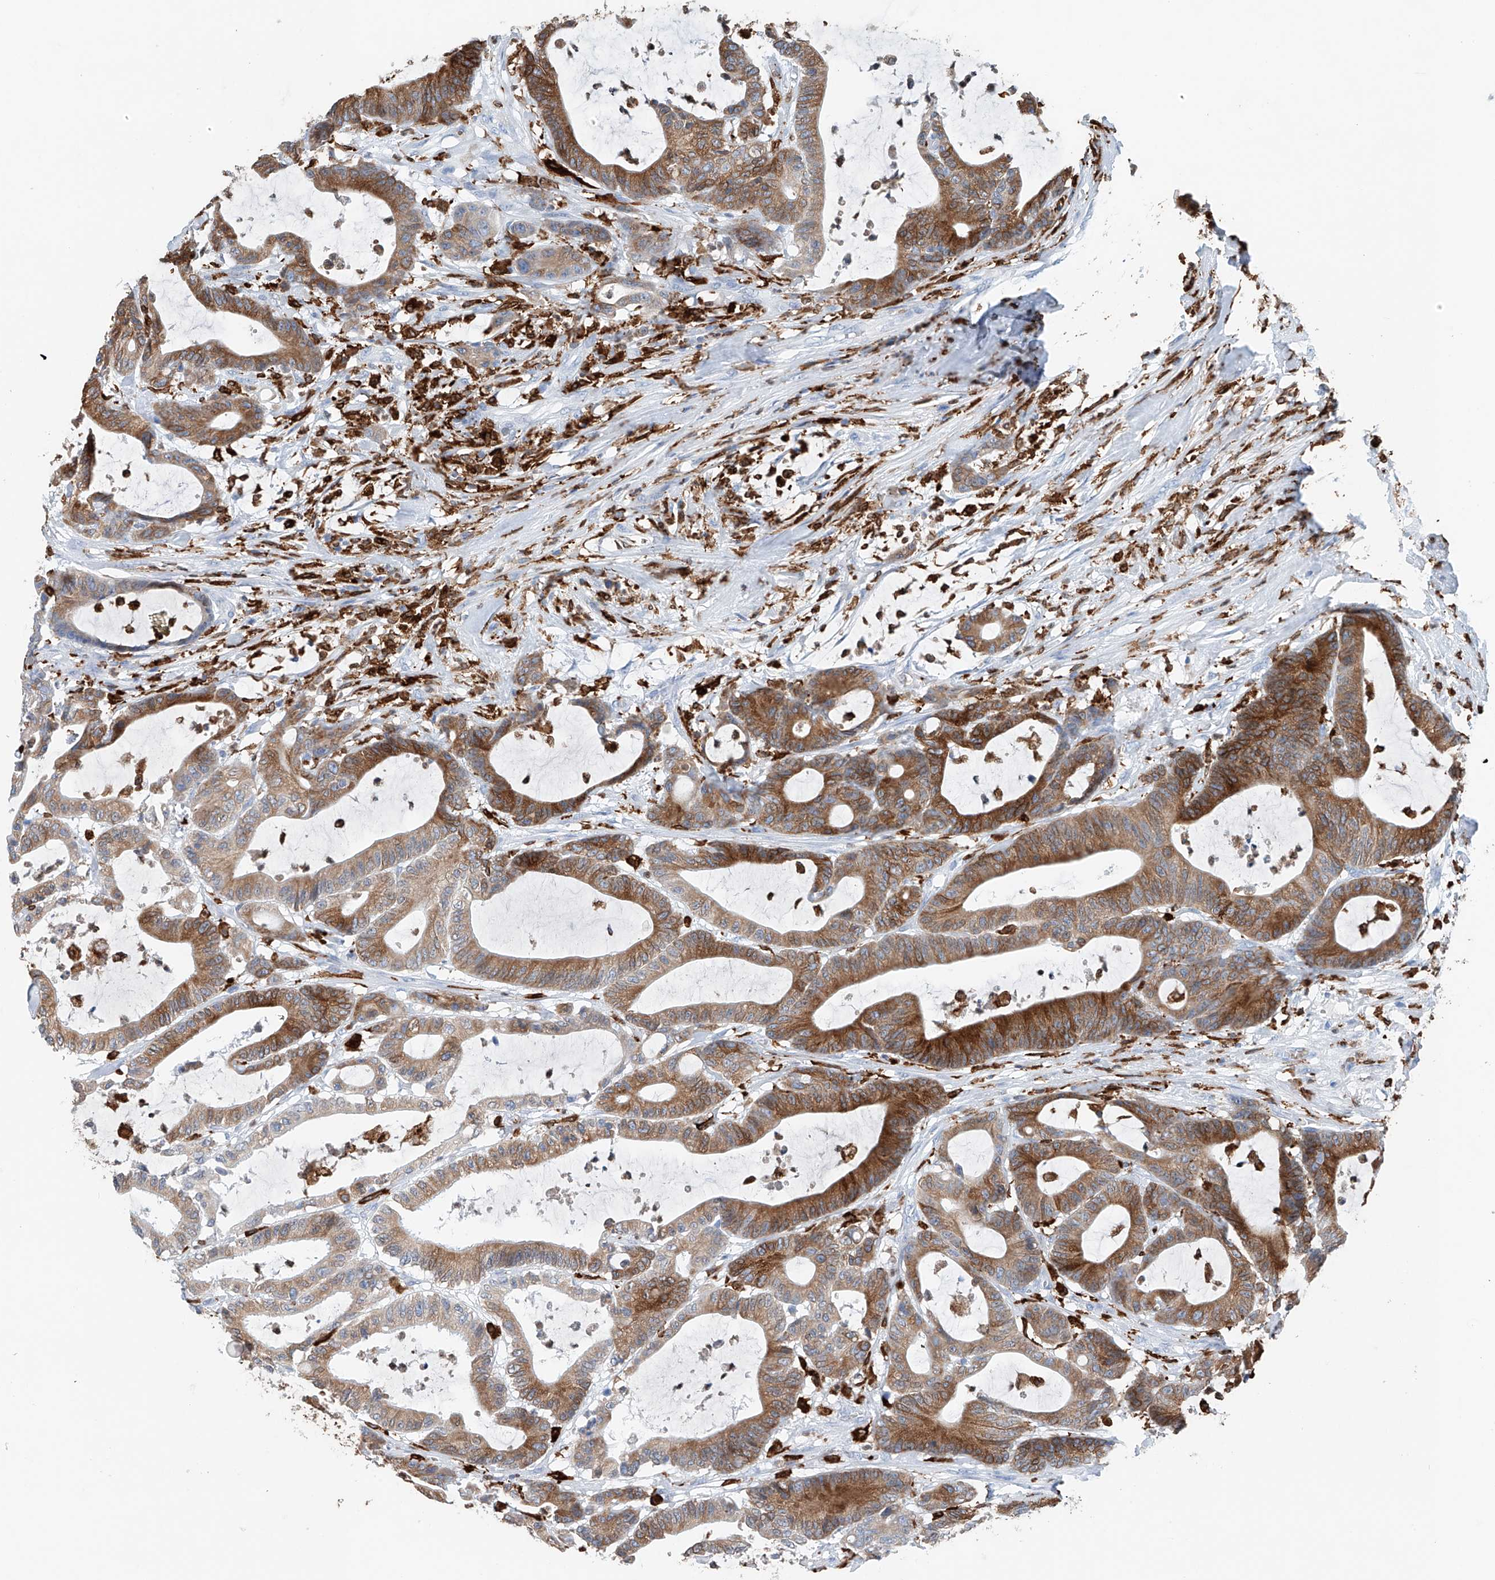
{"staining": {"intensity": "strong", "quantity": "25%-75%", "location": "cytoplasmic/membranous"}, "tissue": "colorectal cancer", "cell_type": "Tumor cells", "image_type": "cancer", "snomed": [{"axis": "morphology", "description": "Adenocarcinoma, NOS"}, {"axis": "topography", "description": "Colon"}], "caption": "A brown stain labels strong cytoplasmic/membranous staining of a protein in colorectal cancer tumor cells.", "gene": "TBXAS1", "patient": {"sex": "female", "age": 84}}